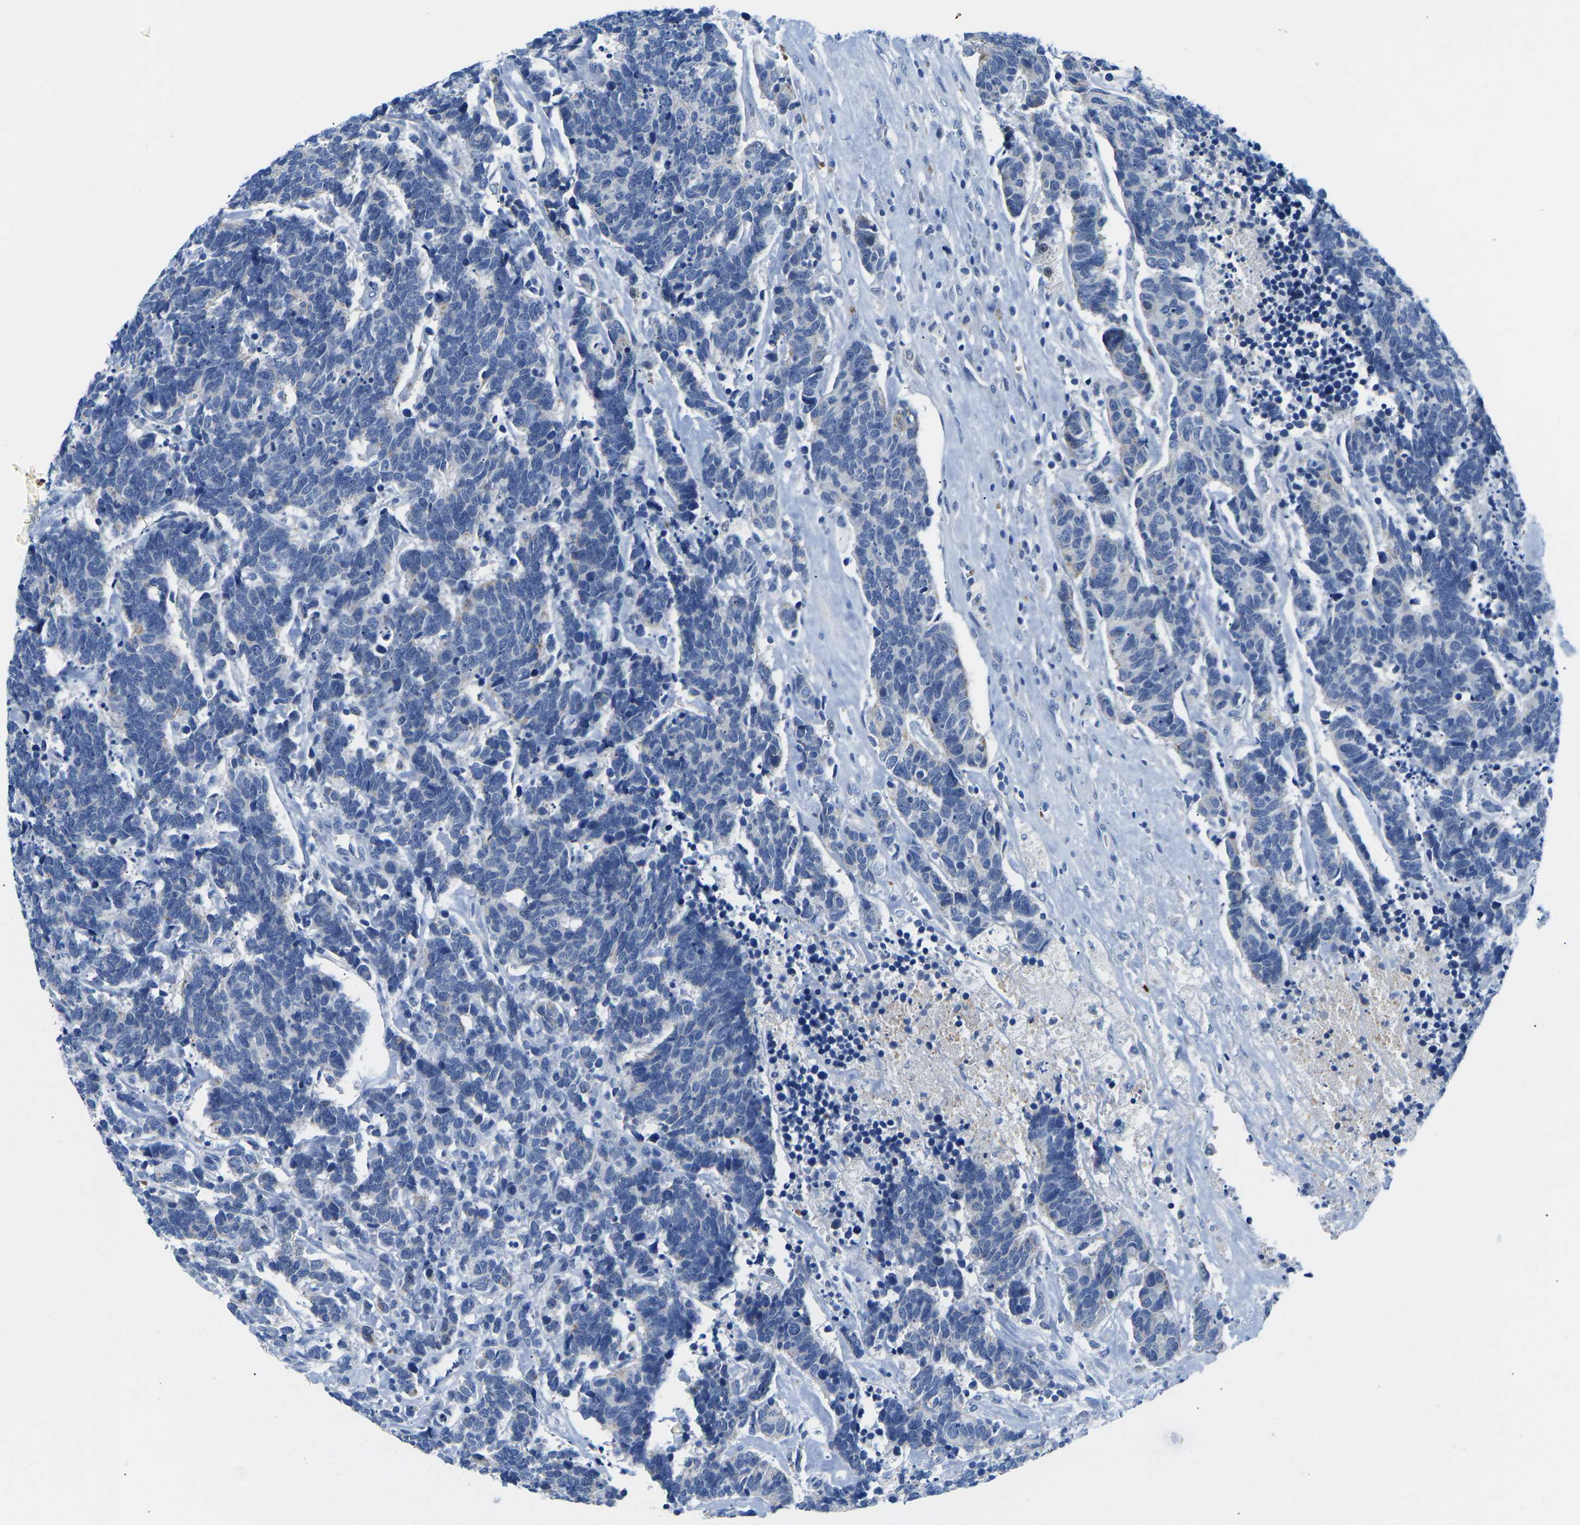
{"staining": {"intensity": "negative", "quantity": "none", "location": "none"}, "tissue": "carcinoid", "cell_type": "Tumor cells", "image_type": "cancer", "snomed": [{"axis": "morphology", "description": "Carcinoma, NOS"}, {"axis": "morphology", "description": "Carcinoid, malignant, NOS"}, {"axis": "topography", "description": "Urinary bladder"}], "caption": "An immunohistochemistry (IHC) histopathology image of carcinoid (malignant) is shown. There is no staining in tumor cells of carcinoid (malignant).", "gene": "TM6SF1", "patient": {"sex": "male", "age": 57}}